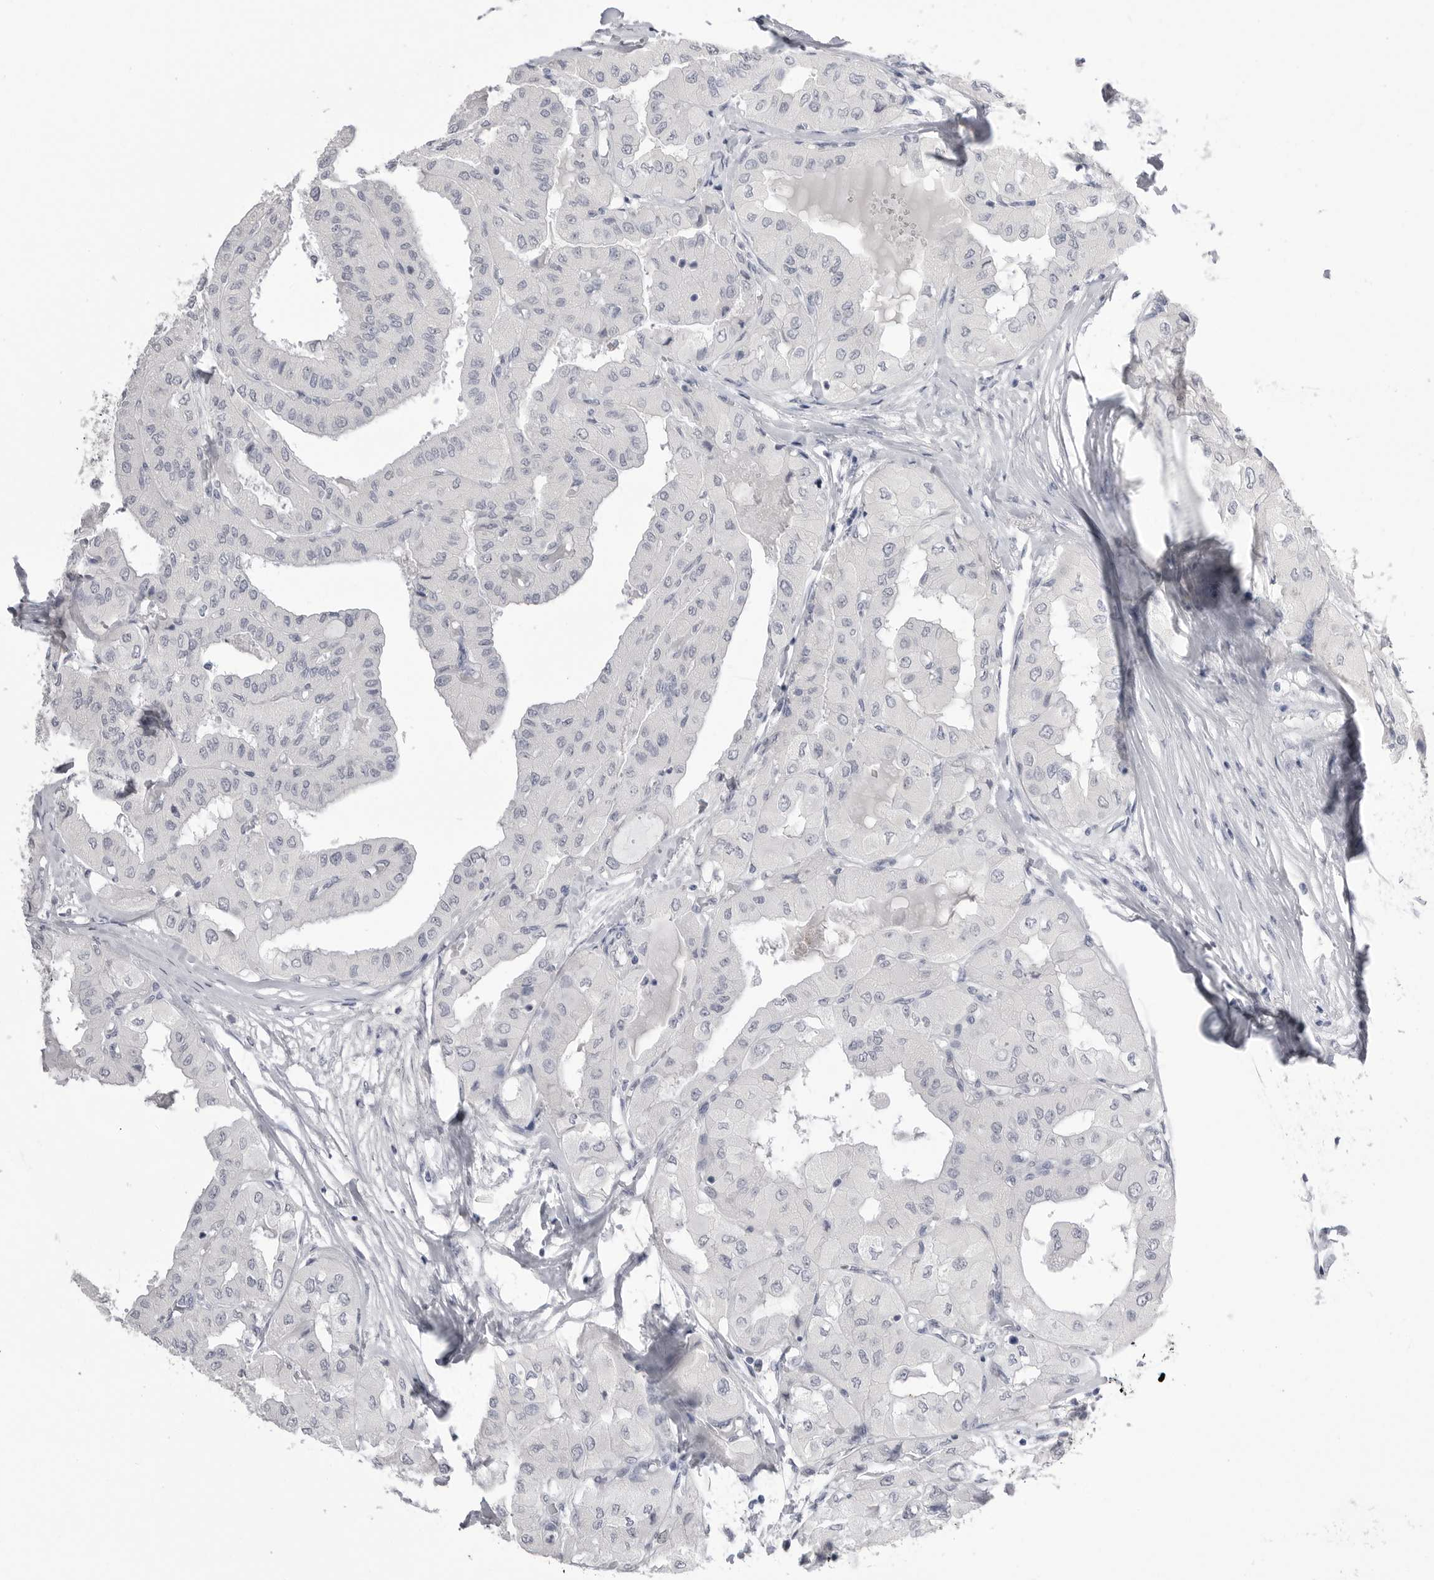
{"staining": {"intensity": "negative", "quantity": "none", "location": "none"}, "tissue": "thyroid cancer", "cell_type": "Tumor cells", "image_type": "cancer", "snomed": [{"axis": "morphology", "description": "Papillary adenocarcinoma, NOS"}, {"axis": "topography", "description": "Thyroid gland"}], "caption": "Immunohistochemical staining of papillary adenocarcinoma (thyroid) shows no significant staining in tumor cells.", "gene": "CPB1", "patient": {"sex": "female", "age": 59}}